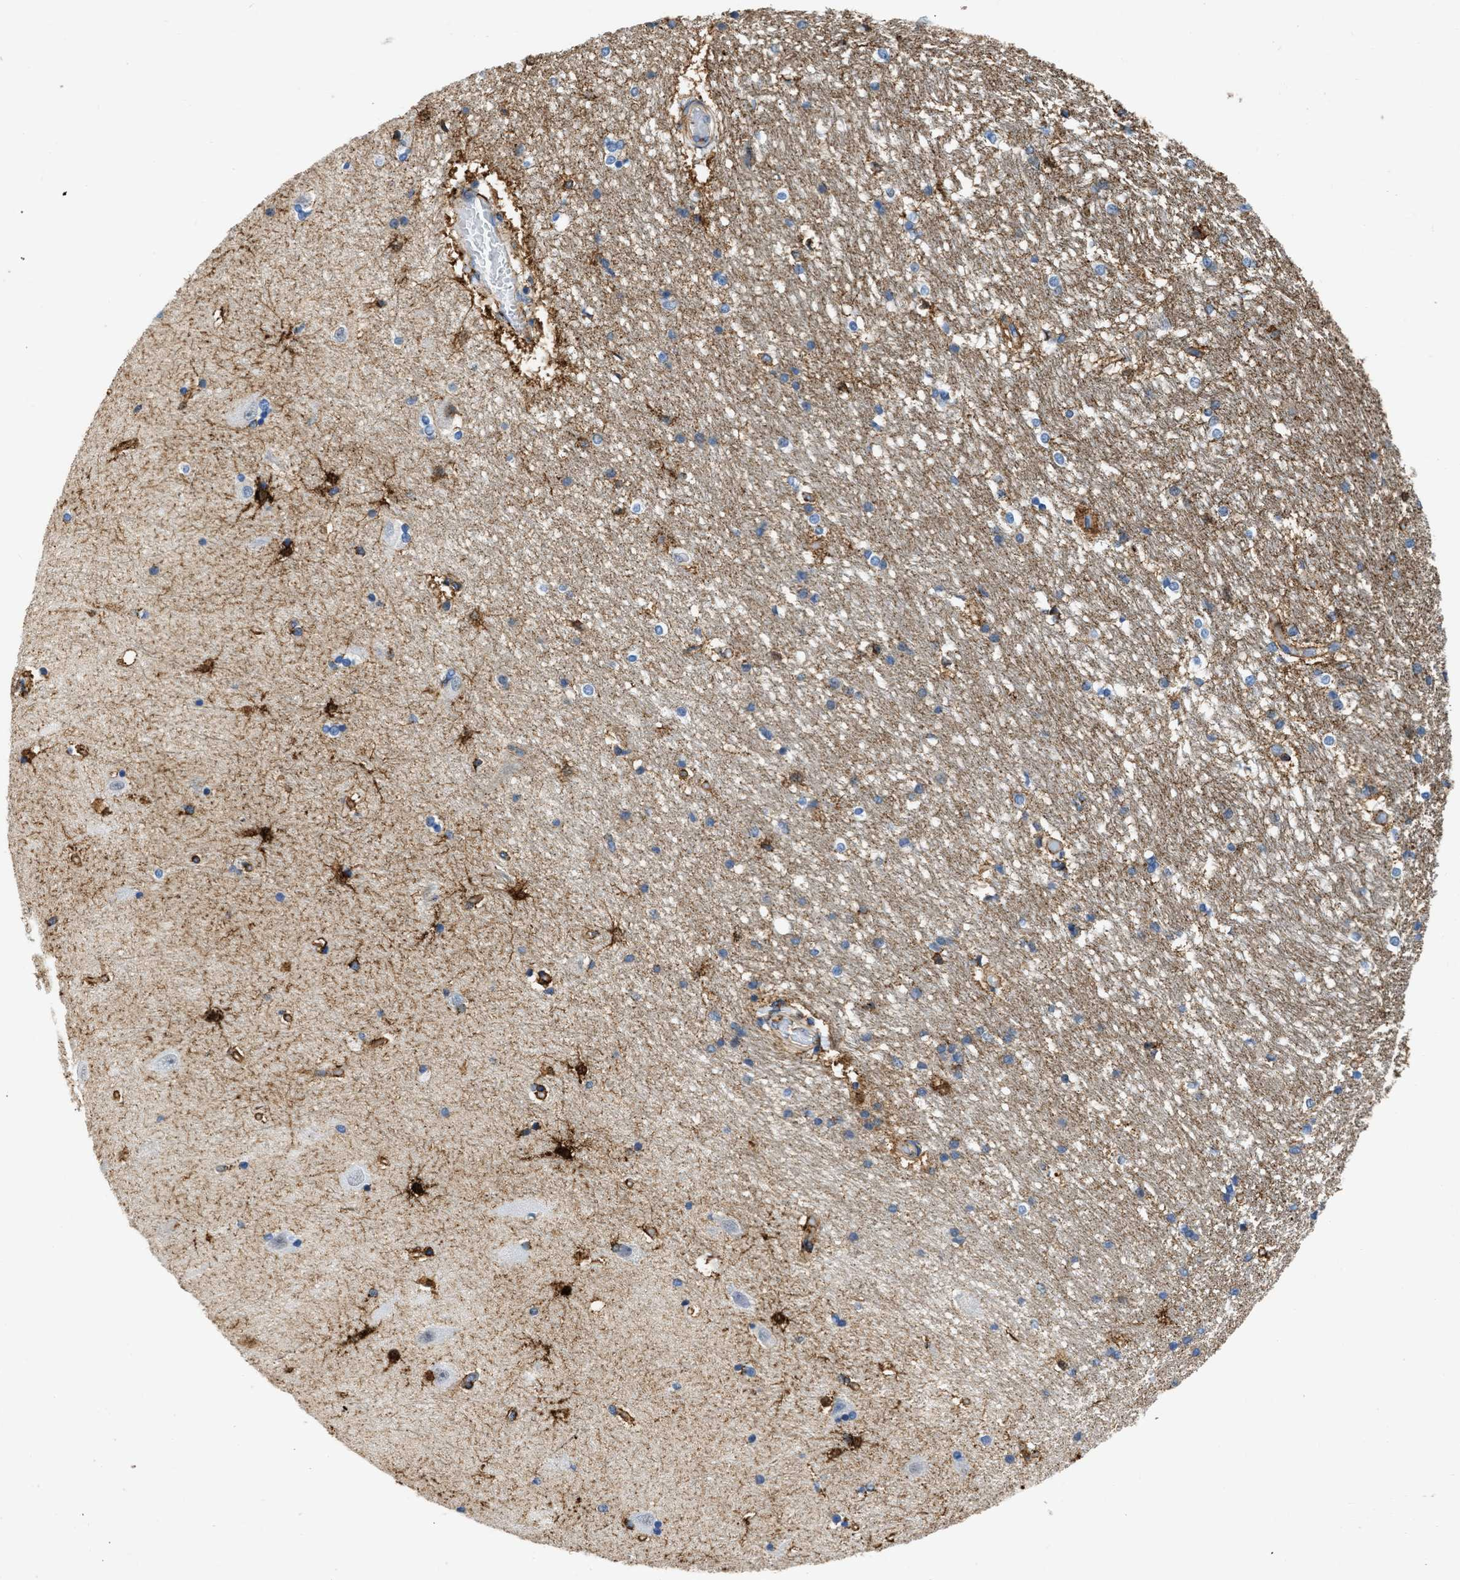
{"staining": {"intensity": "strong", "quantity": "25%-75%", "location": "cytoplasmic/membranous"}, "tissue": "hippocampus", "cell_type": "Glial cells", "image_type": "normal", "snomed": [{"axis": "morphology", "description": "Normal tissue, NOS"}, {"axis": "topography", "description": "Hippocampus"}], "caption": "Immunohistochemistry (IHC) (DAB) staining of unremarkable hippocampus shows strong cytoplasmic/membranous protein positivity in about 25%-75% of glial cells. (Brightfield microscopy of DAB IHC at high magnification).", "gene": "SEPTIN2", "patient": {"sex": "male", "age": 45}}